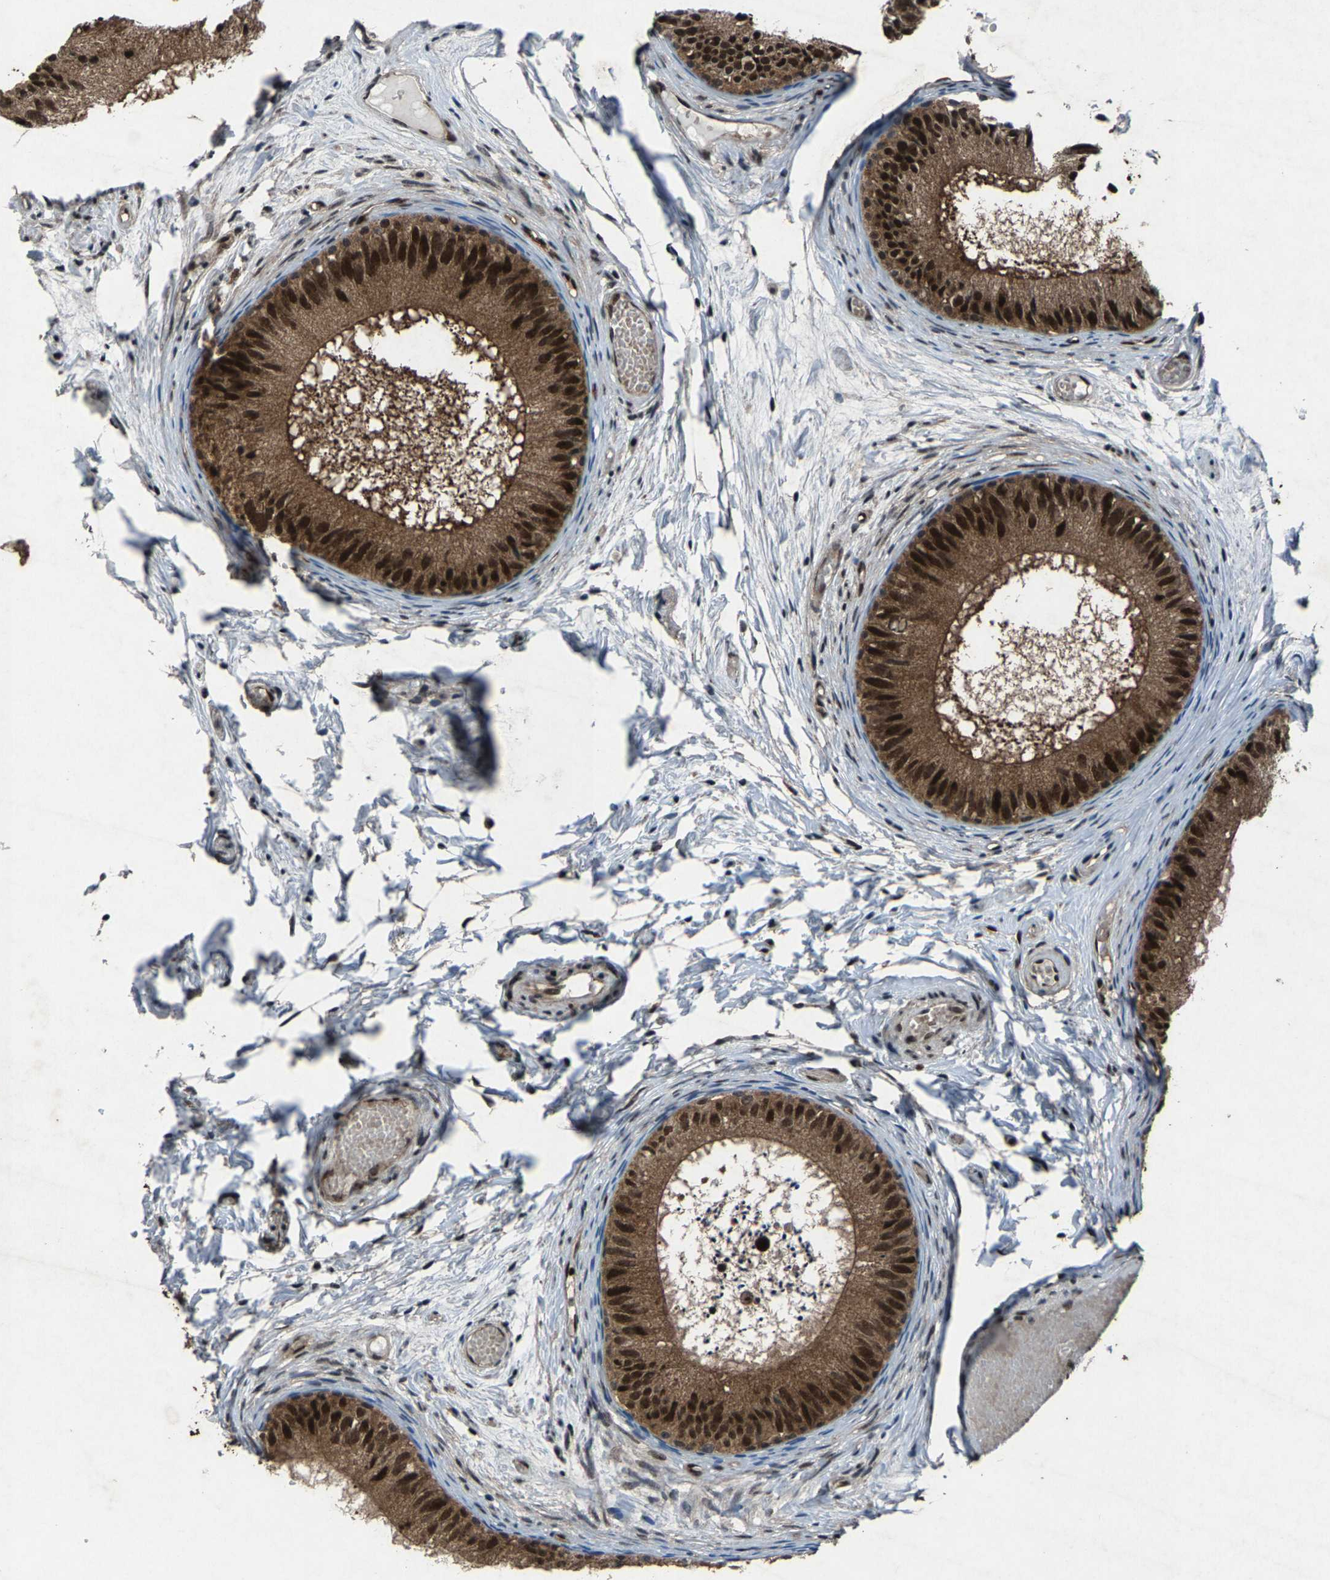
{"staining": {"intensity": "strong", "quantity": ">75%", "location": "cytoplasmic/membranous,nuclear"}, "tissue": "epididymis", "cell_type": "Glandular cells", "image_type": "normal", "snomed": [{"axis": "morphology", "description": "Normal tissue, NOS"}, {"axis": "topography", "description": "Epididymis"}], "caption": "Benign epididymis exhibits strong cytoplasmic/membranous,nuclear expression in approximately >75% of glandular cells.", "gene": "ATXN3", "patient": {"sex": "male", "age": 46}}